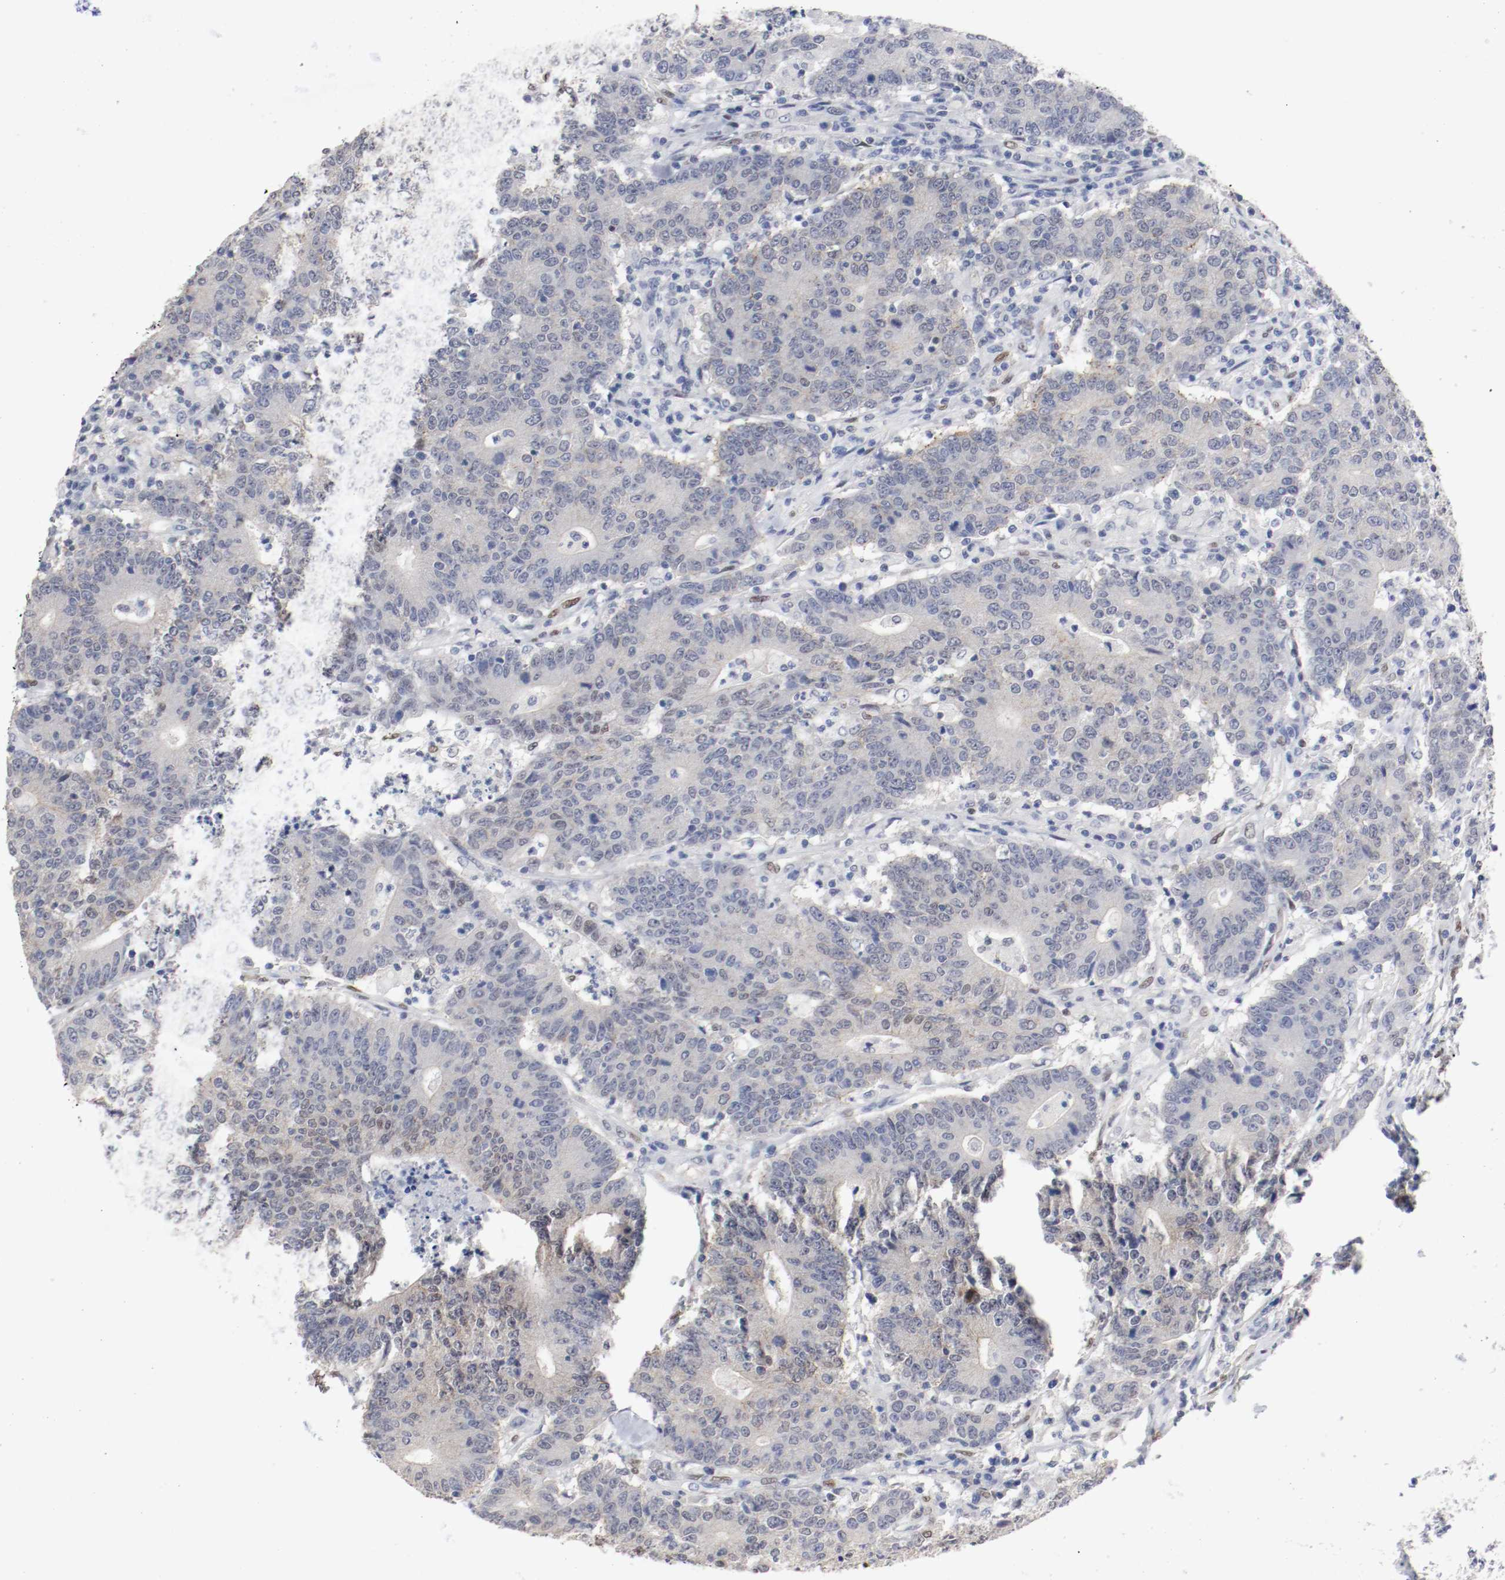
{"staining": {"intensity": "moderate", "quantity": "<25%", "location": "cytoplasmic/membranous,nuclear"}, "tissue": "colorectal cancer", "cell_type": "Tumor cells", "image_type": "cancer", "snomed": [{"axis": "morphology", "description": "Normal tissue, NOS"}, {"axis": "morphology", "description": "Adenocarcinoma, NOS"}, {"axis": "topography", "description": "Colon"}], "caption": "This micrograph reveals immunohistochemistry staining of adenocarcinoma (colorectal), with low moderate cytoplasmic/membranous and nuclear staining in about <25% of tumor cells.", "gene": "FOSL2", "patient": {"sex": "female", "age": 75}}